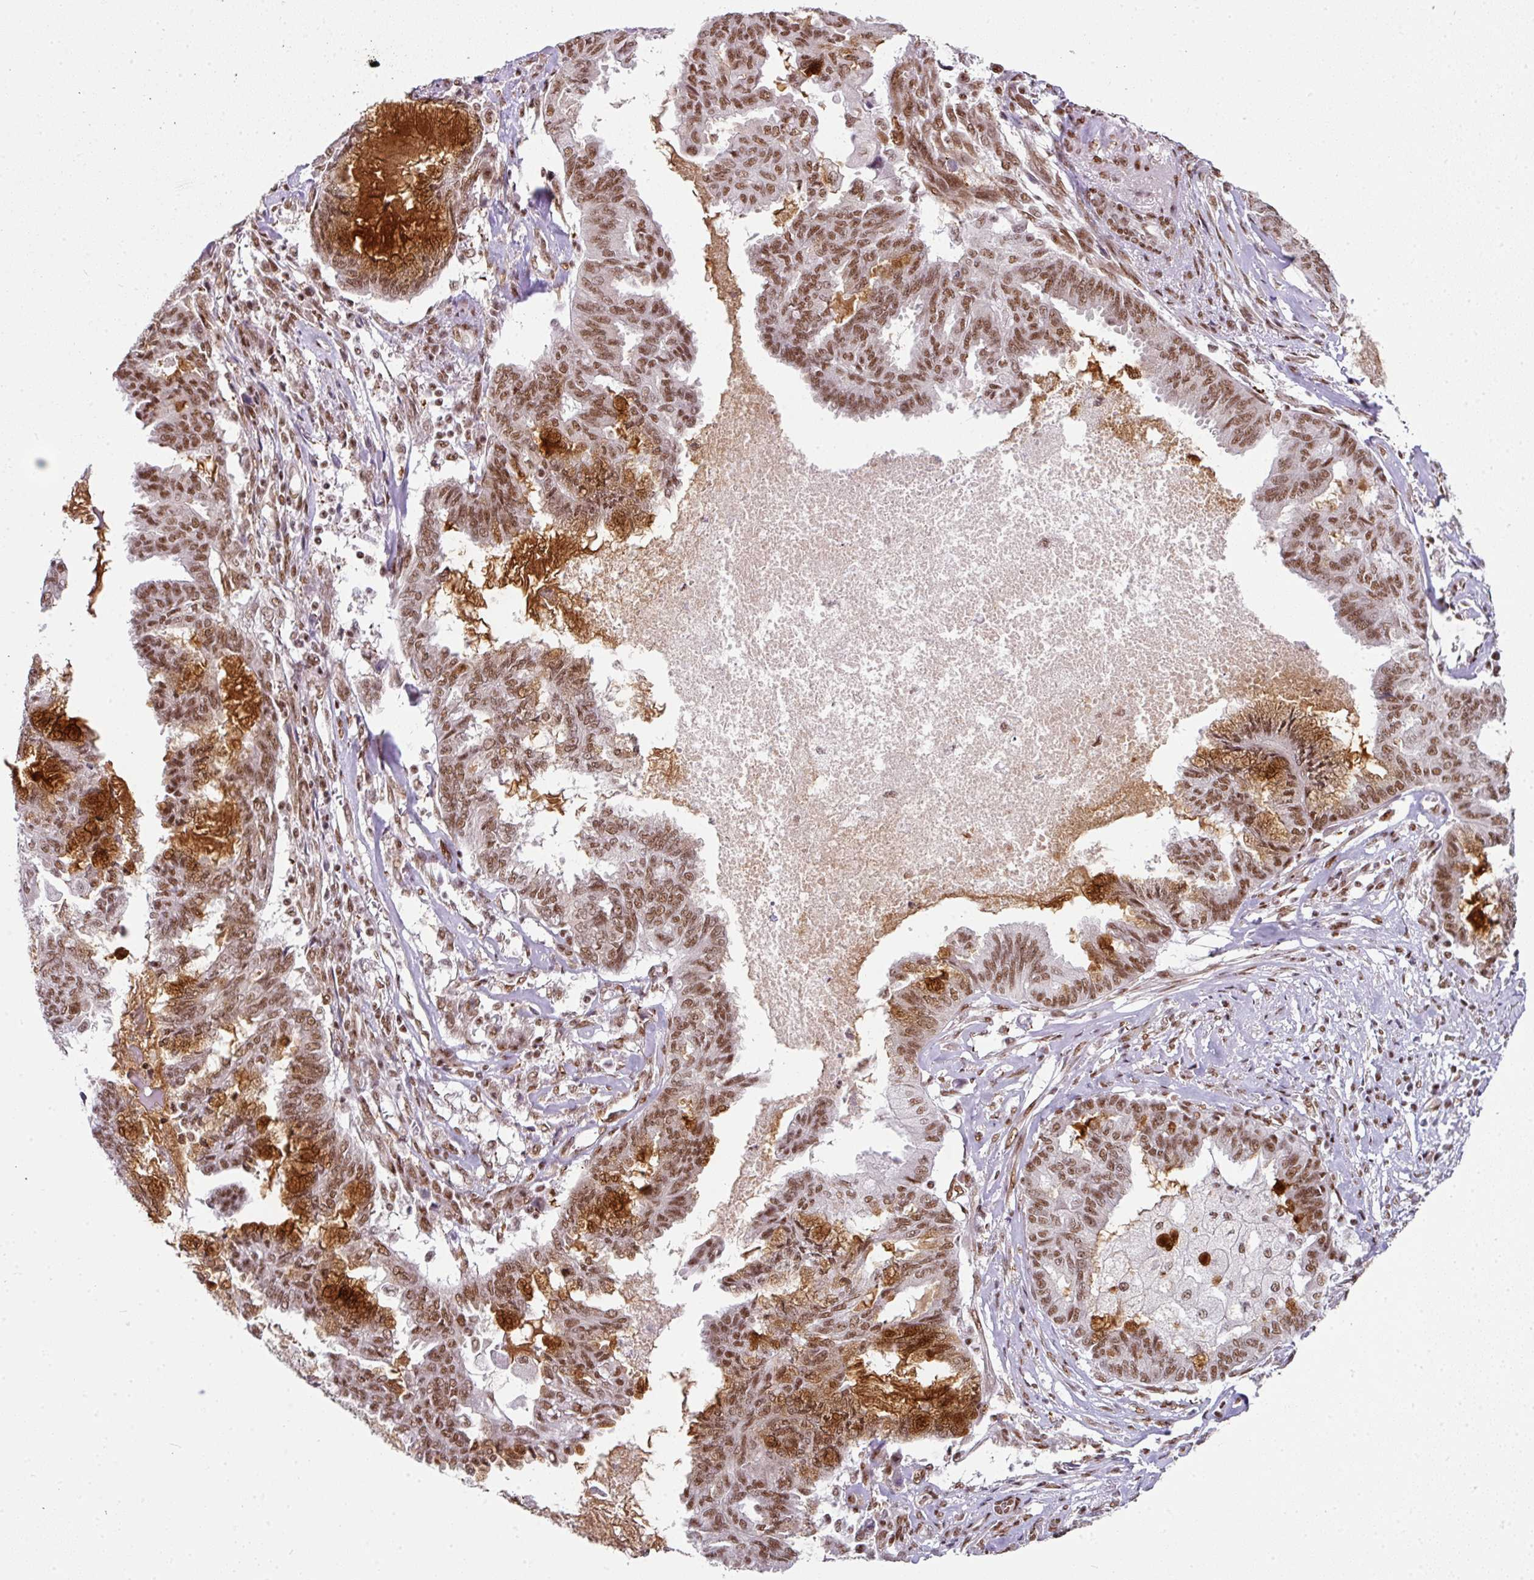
{"staining": {"intensity": "moderate", "quantity": ">75%", "location": "nuclear"}, "tissue": "endometrial cancer", "cell_type": "Tumor cells", "image_type": "cancer", "snomed": [{"axis": "morphology", "description": "Adenocarcinoma, NOS"}, {"axis": "topography", "description": "Endometrium"}], "caption": "Human adenocarcinoma (endometrial) stained with a brown dye exhibits moderate nuclear positive positivity in approximately >75% of tumor cells.", "gene": "NFYA", "patient": {"sex": "female", "age": 86}}